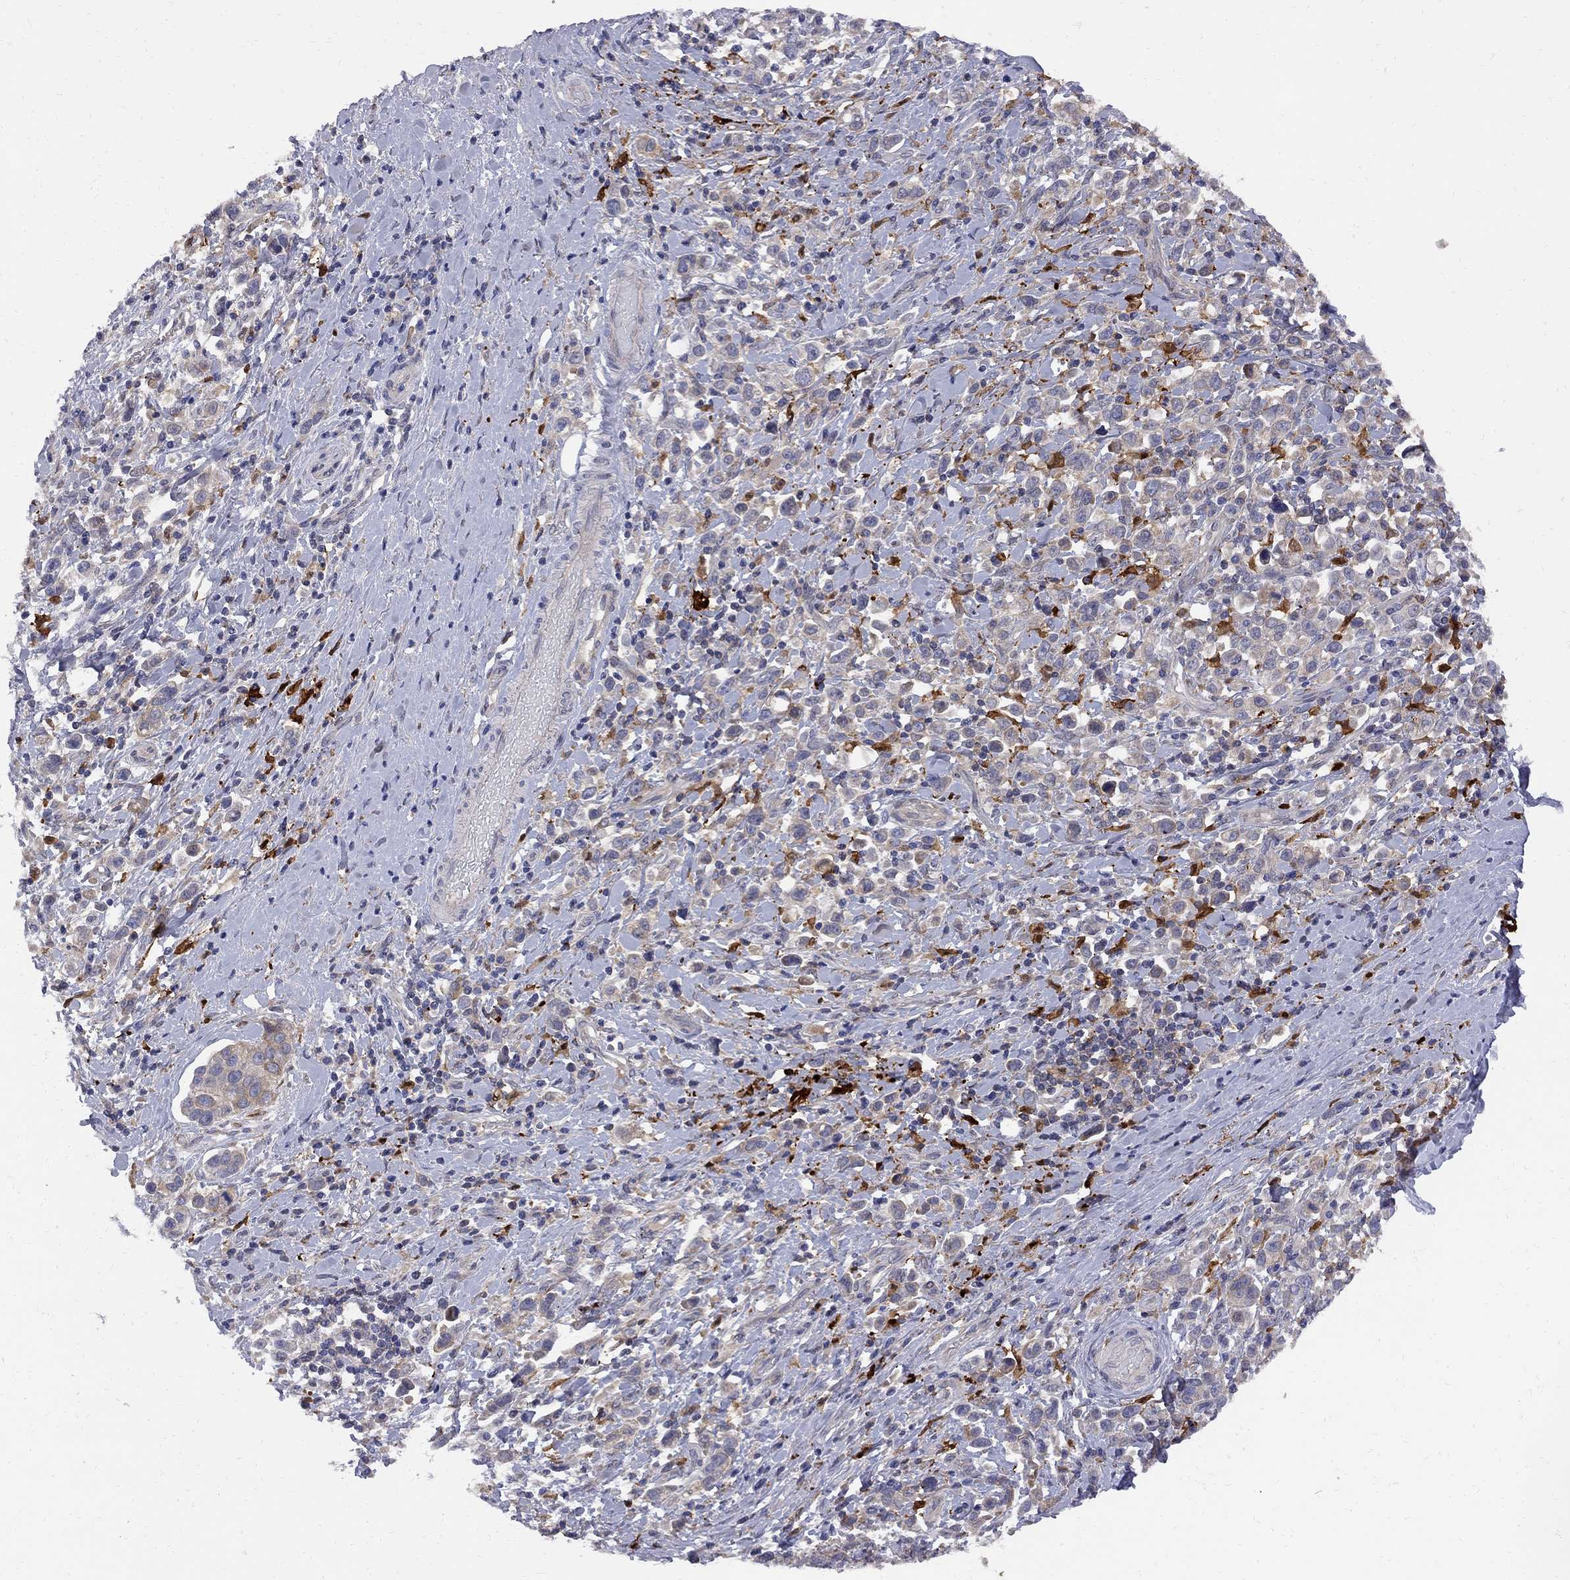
{"staining": {"intensity": "weak", "quantity": "<25%", "location": "cytoplasmic/membranous"}, "tissue": "stomach cancer", "cell_type": "Tumor cells", "image_type": "cancer", "snomed": [{"axis": "morphology", "description": "Adenocarcinoma, NOS"}, {"axis": "topography", "description": "Stomach"}], "caption": "Micrograph shows no significant protein staining in tumor cells of stomach cancer. (DAB IHC with hematoxylin counter stain).", "gene": "MTHFR", "patient": {"sex": "male", "age": 93}}